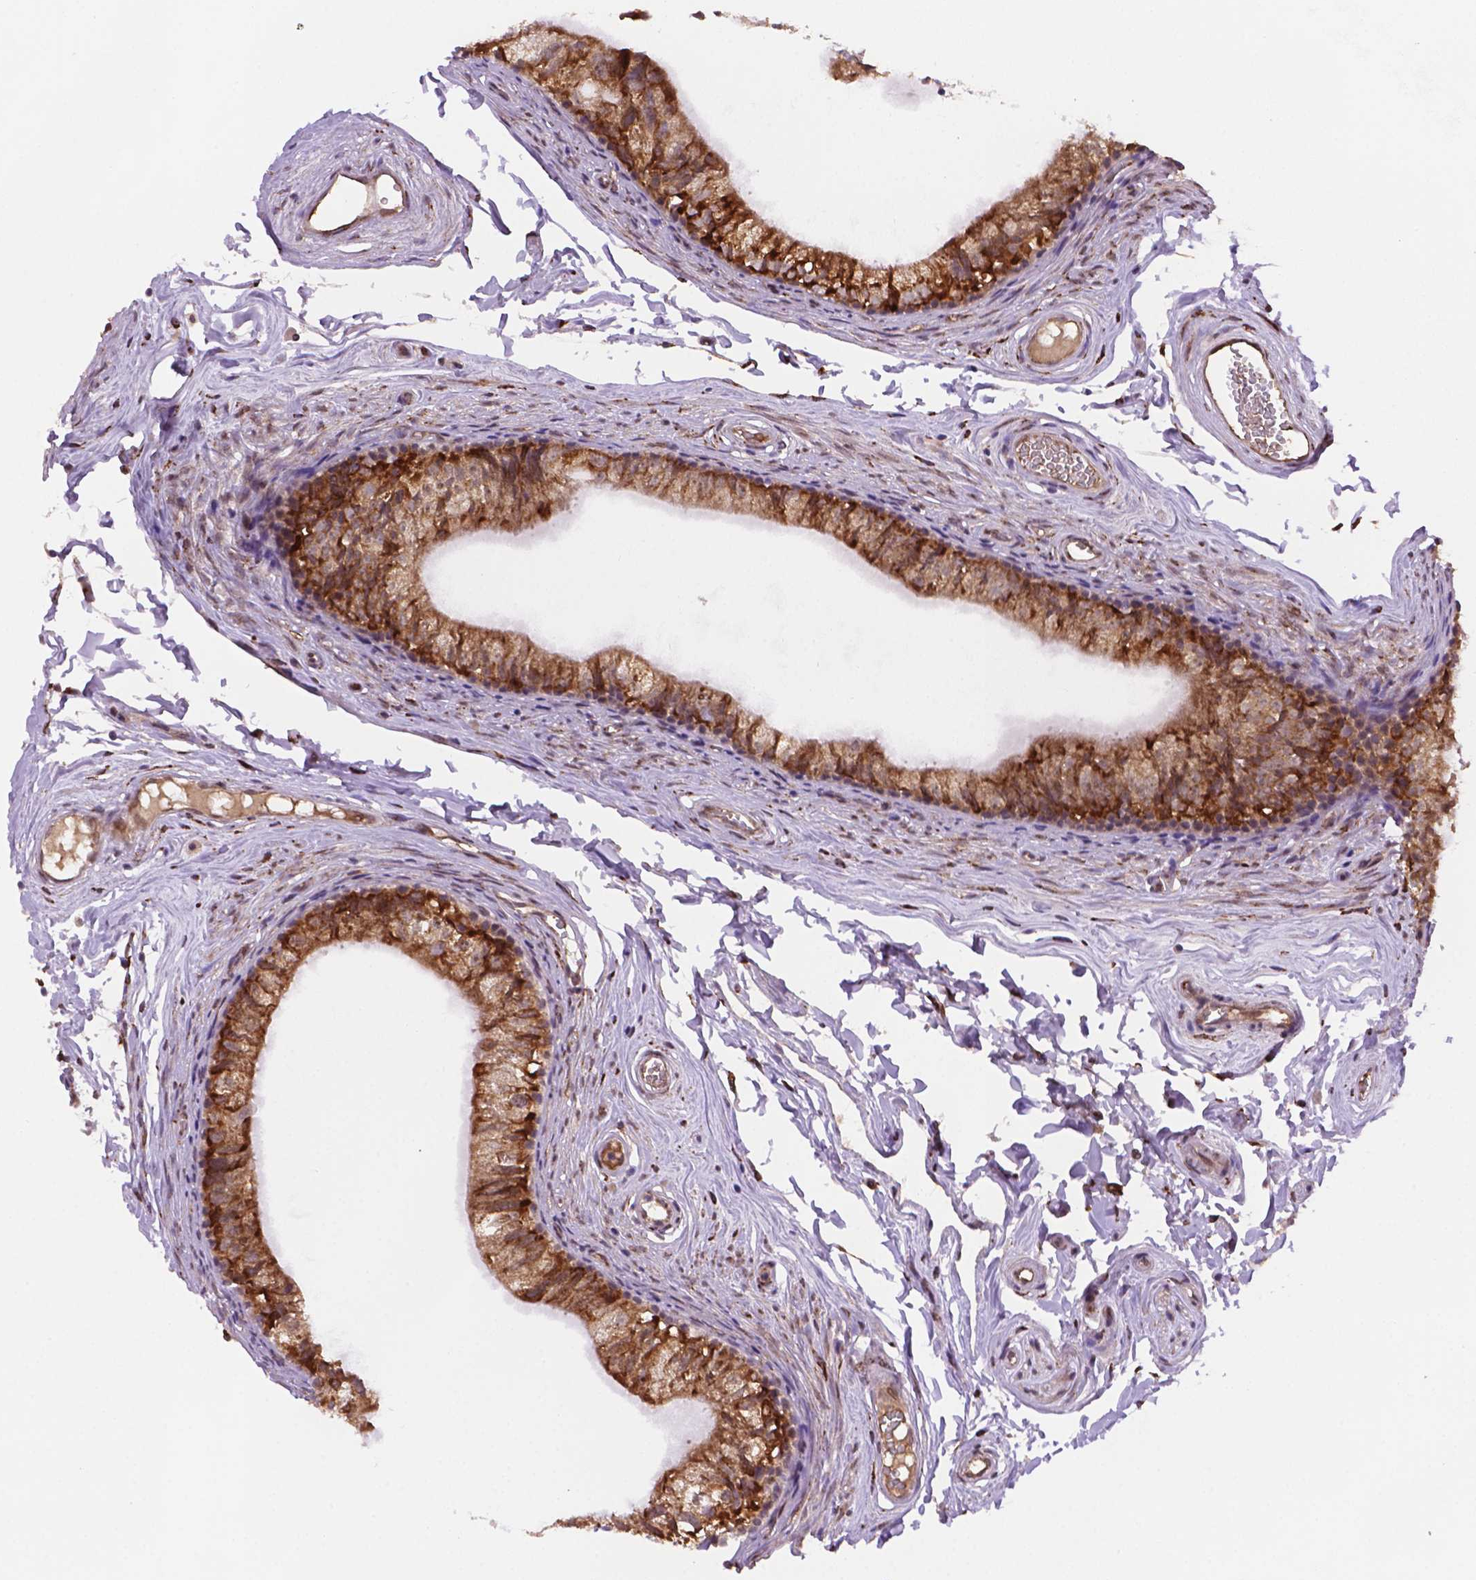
{"staining": {"intensity": "strong", "quantity": "25%-75%", "location": "cytoplasmic/membranous"}, "tissue": "epididymis", "cell_type": "Glandular cells", "image_type": "normal", "snomed": [{"axis": "morphology", "description": "Normal tissue, NOS"}, {"axis": "topography", "description": "Epididymis"}], "caption": "A high-resolution photomicrograph shows immunohistochemistry (IHC) staining of benign epididymis, which shows strong cytoplasmic/membranous positivity in about 25%-75% of glandular cells. The staining was performed using DAB (3,3'-diaminobenzidine), with brown indicating positive protein expression. Nuclei are stained blue with hematoxylin.", "gene": "FNIP1", "patient": {"sex": "male", "age": 45}}